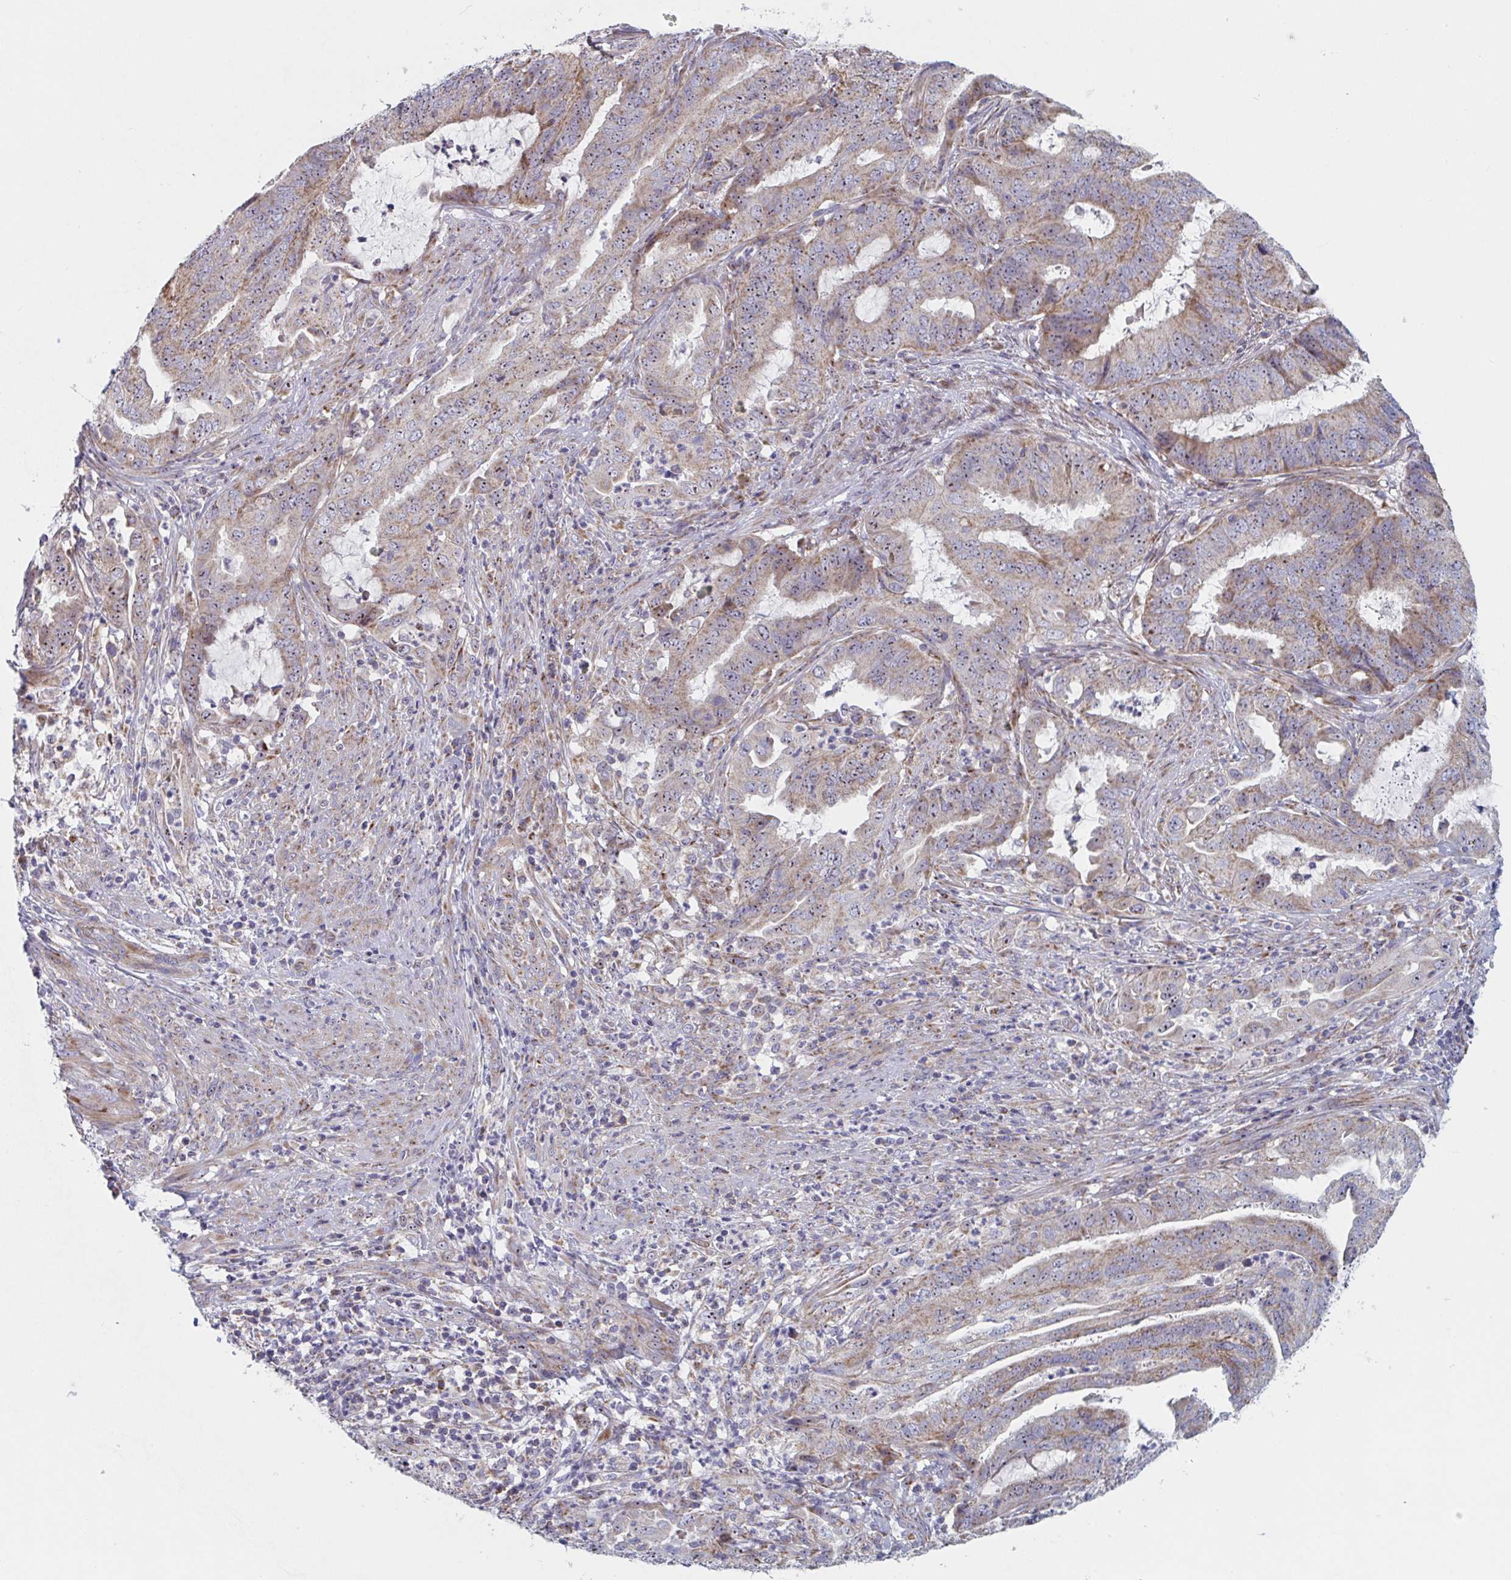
{"staining": {"intensity": "moderate", "quantity": ">75%", "location": "cytoplasmic/membranous,nuclear"}, "tissue": "endometrial cancer", "cell_type": "Tumor cells", "image_type": "cancer", "snomed": [{"axis": "morphology", "description": "Adenocarcinoma, NOS"}, {"axis": "topography", "description": "Endometrium"}], "caption": "Brown immunohistochemical staining in endometrial cancer (adenocarcinoma) reveals moderate cytoplasmic/membranous and nuclear staining in about >75% of tumor cells.", "gene": "MRPL53", "patient": {"sex": "female", "age": 51}}